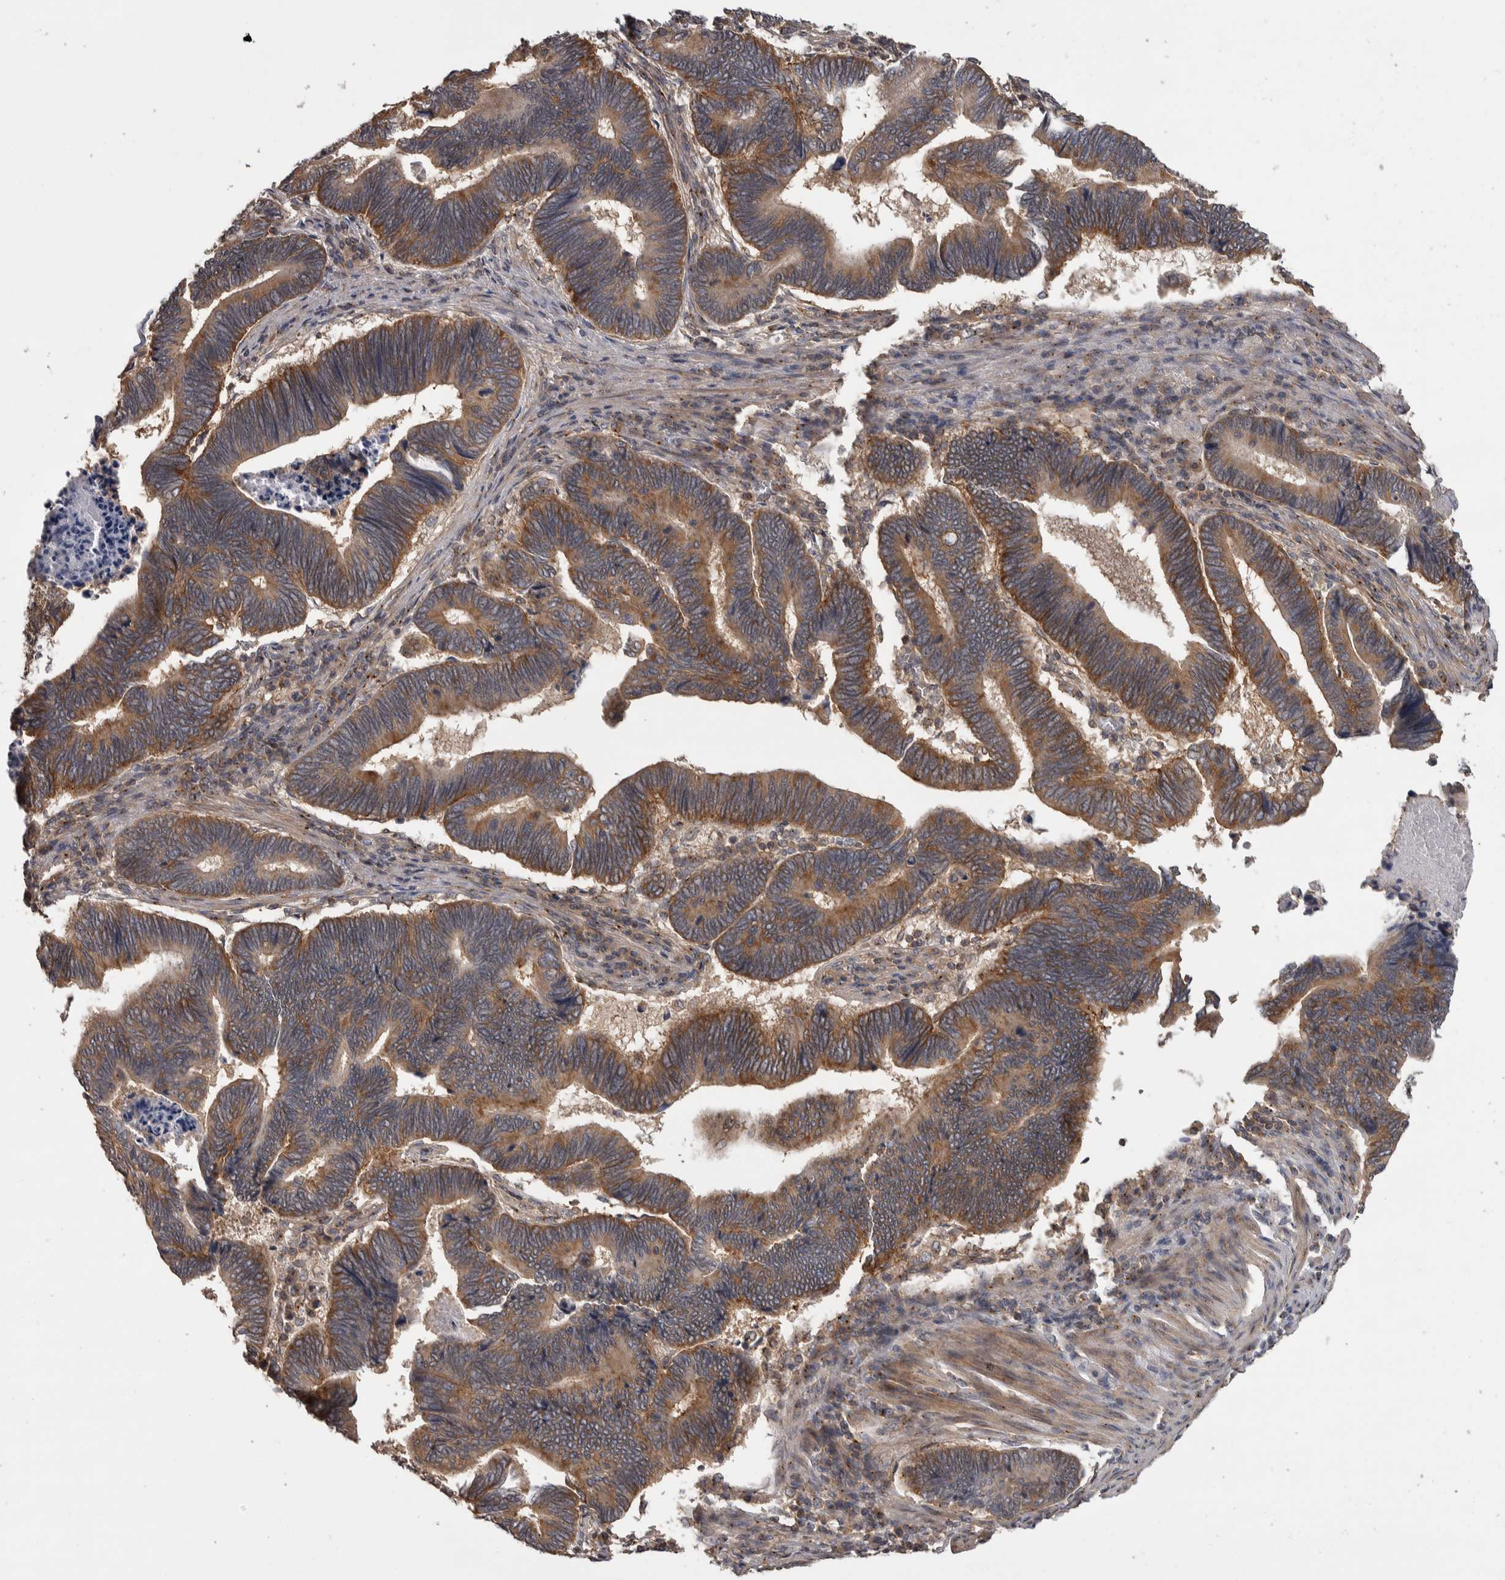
{"staining": {"intensity": "moderate", "quantity": ">75%", "location": "cytoplasmic/membranous"}, "tissue": "pancreatic cancer", "cell_type": "Tumor cells", "image_type": "cancer", "snomed": [{"axis": "morphology", "description": "Adenocarcinoma, NOS"}, {"axis": "topography", "description": "Pancreas"}], "caption": "Human pancreatic adenocarcinoma stained with a brown dye demonstrates moderate cytoplasmic/membranous positive staining in about >75% of tumor cells.", "gene": "IFRD1", "patient": {"sex": "female", "age": 70}}